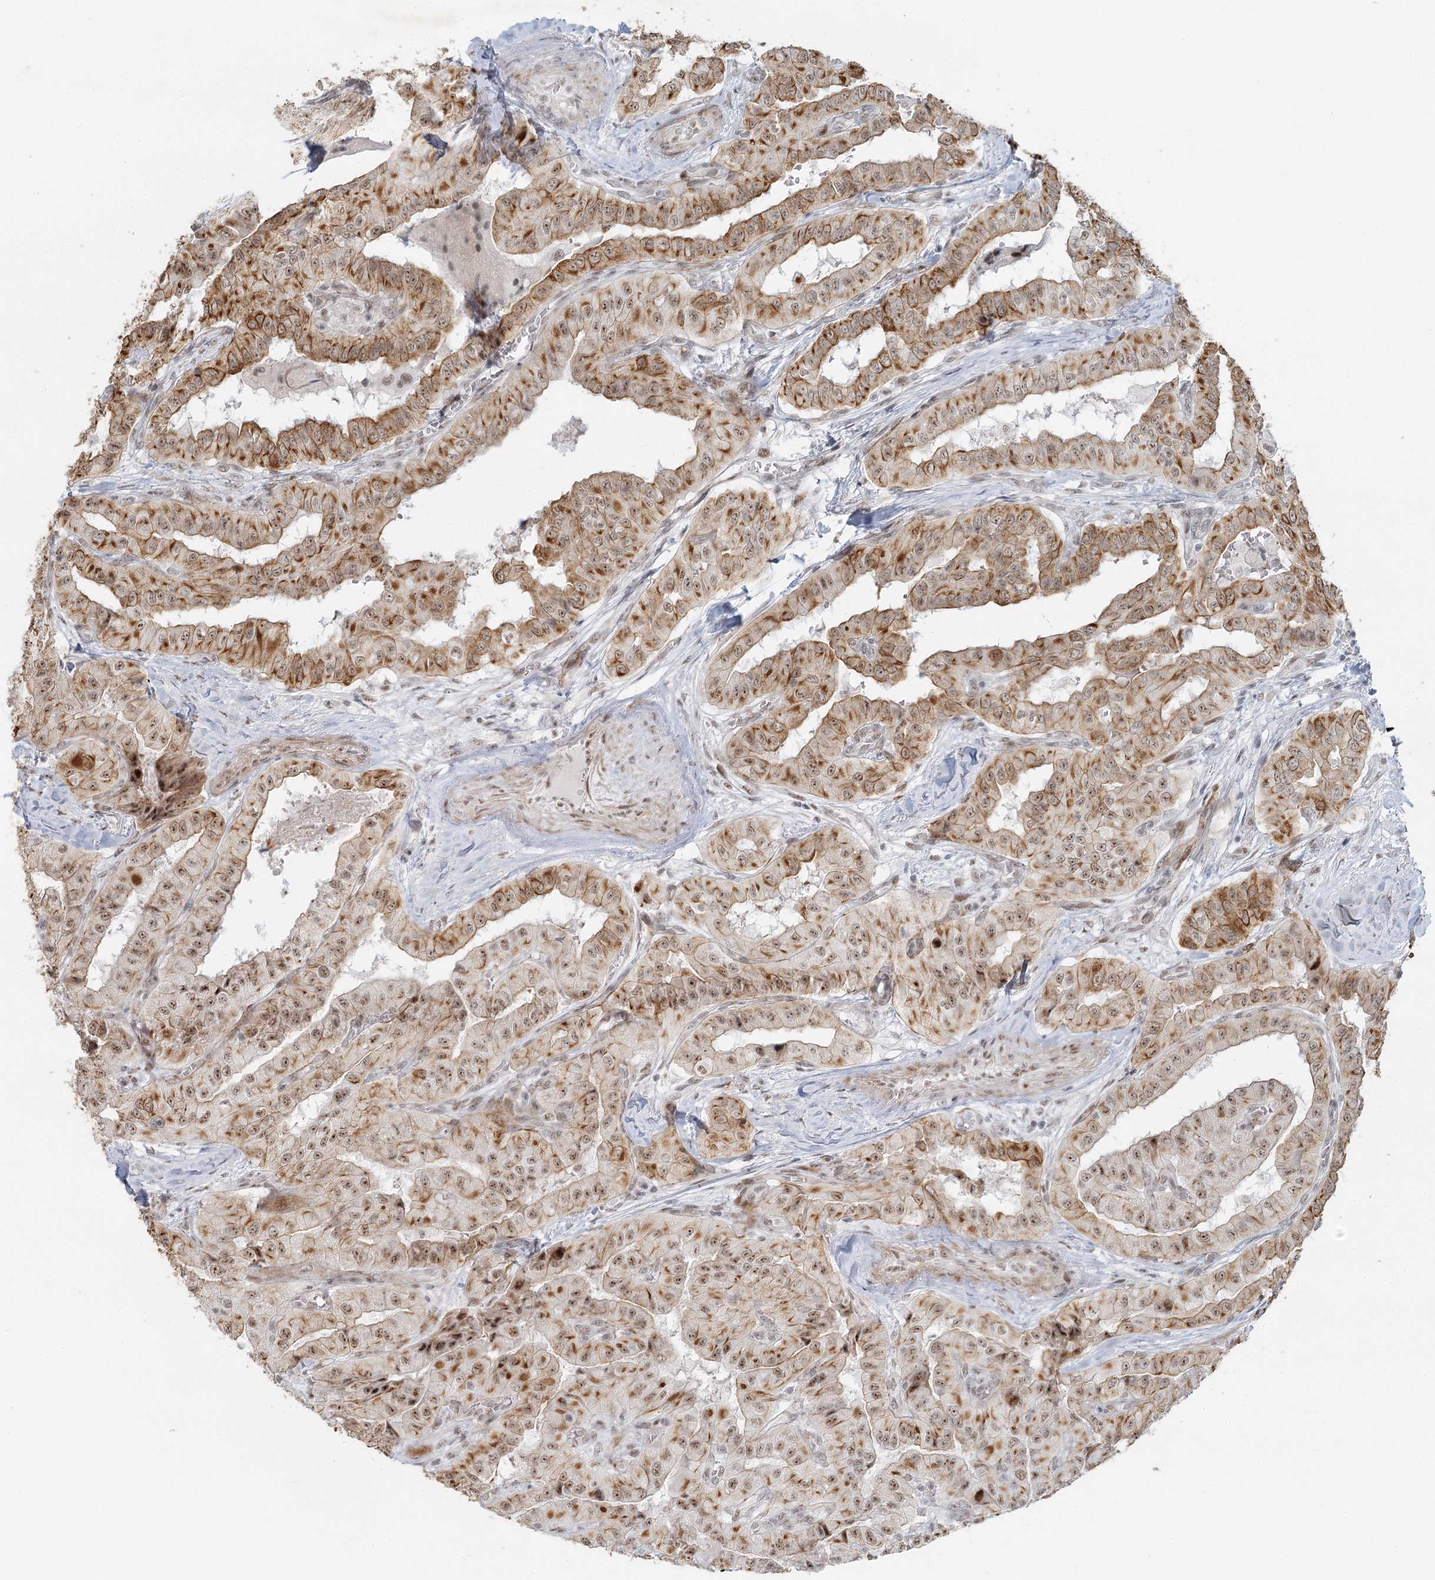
{"staining": {"intensity": "moderate", "quantity": ">75%", "location": "cytoplasmic/membranous,nuclear"}, "tissue": "thyroid cancer", "cell_type": "Tumor cells", "image_type": "cancer", "snomed": [{"axis": "morphology", "description": "Papillary adenocarcinoma, NOS"}, {"axis": "topography", "description": "Thyroid gland"}], "caption": "An IHC micrograph of tumor tissue is shown. Protein staining in brown highlights moderate cytoplasmic/membranous and nuclear positivity in papillary adenocarcinoma (thyroid) within tumor cells.", "gene": "U2SURP", "patient": {"sex": "female", "age": 59}}